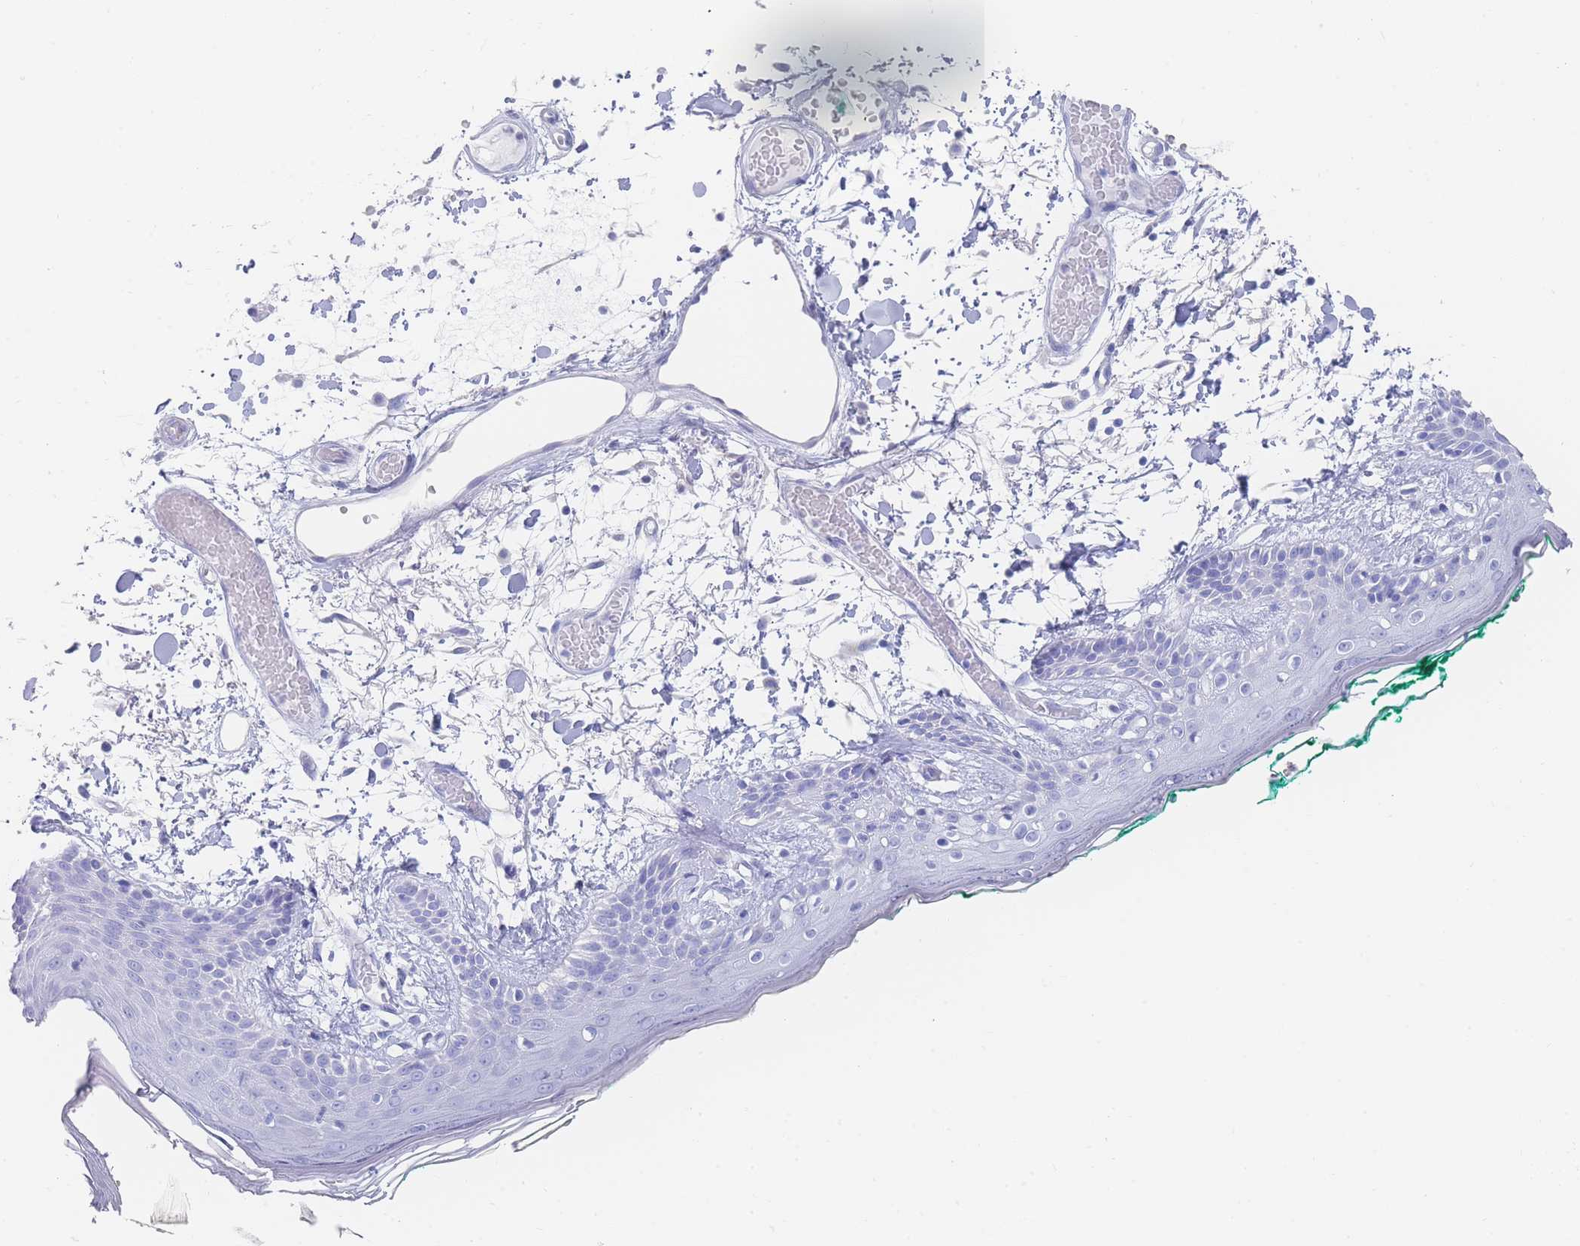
{"staining": {"intensity": "negative", "quantity": "none", "location": "none"}, "tissue": "skin", "cell_type": "Fibroblasts", "image_type": "normal", "snomed": [{"axis": "morphology", "description": "Normal tissue, NOS"}, {"axis": "topography", "description": "Skin"}], "caption": "An immunohistochemistry histopathology image of normal skin is shown. There is no staining in fibroblasts of skin.", "gene": "LRRC37A2", "patient": {"sex": "male", "age": 79}}